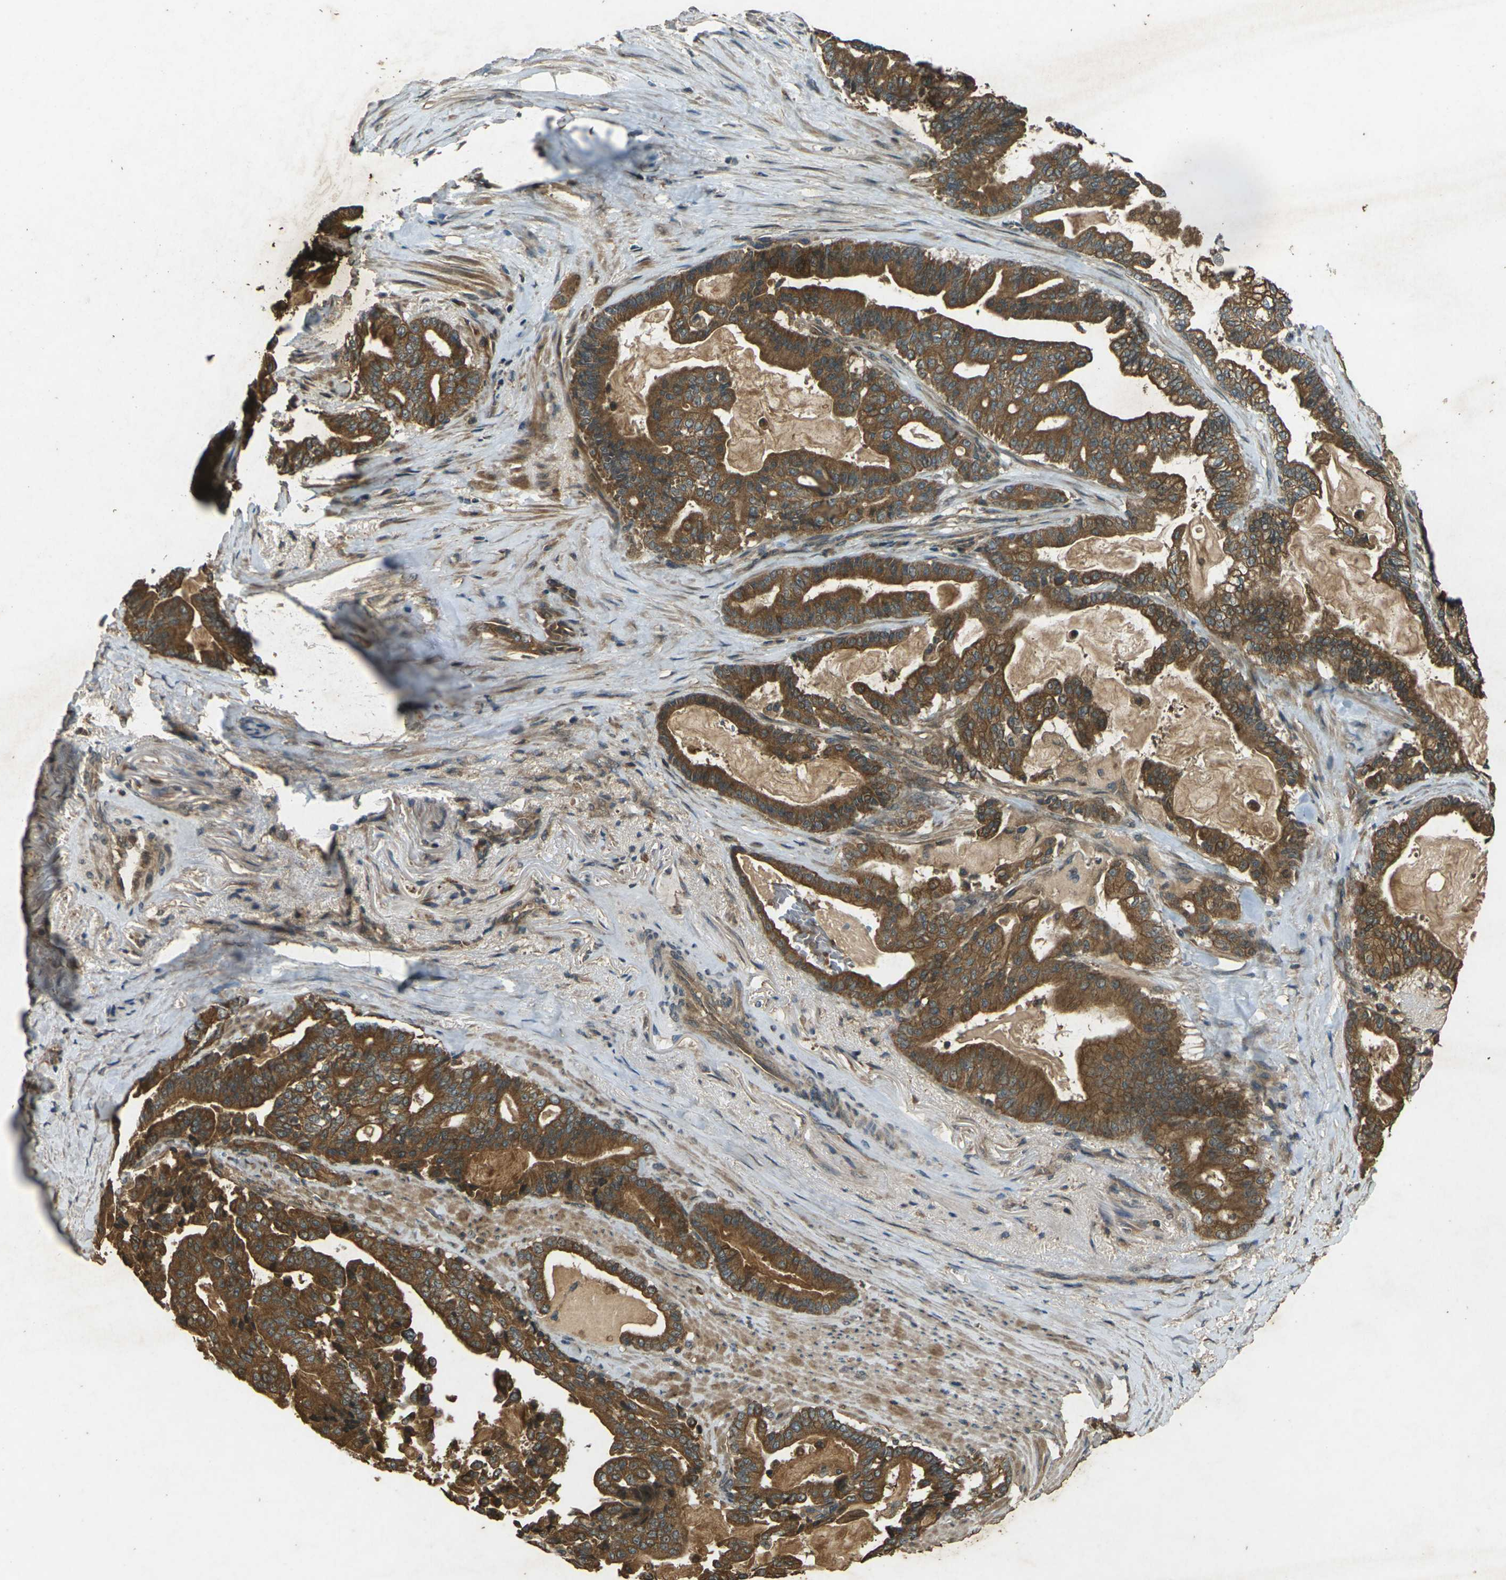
{"staining": {"intensity": "strong", "quantity": ">75%", "location": "cytoplasmic/membranous"}, "tissue": "pancreatic cancer", "cell_type": "Tumor cells", "image_type": "cancer", "snomed": [{"axis": "morphology", "description": "Adenocarcinoma, NOS"}, {"axis": "topography", "description": "Pancreas"}], "caption": "Pancreatic adenocarcinoma was stained to show a protein in brown. There is high levels of strong cytoplasmic/membranous positivity in approximately >75% of tumor cells.", "gene": "TAP1", "patient": {"sex": "male", "age": 63}}